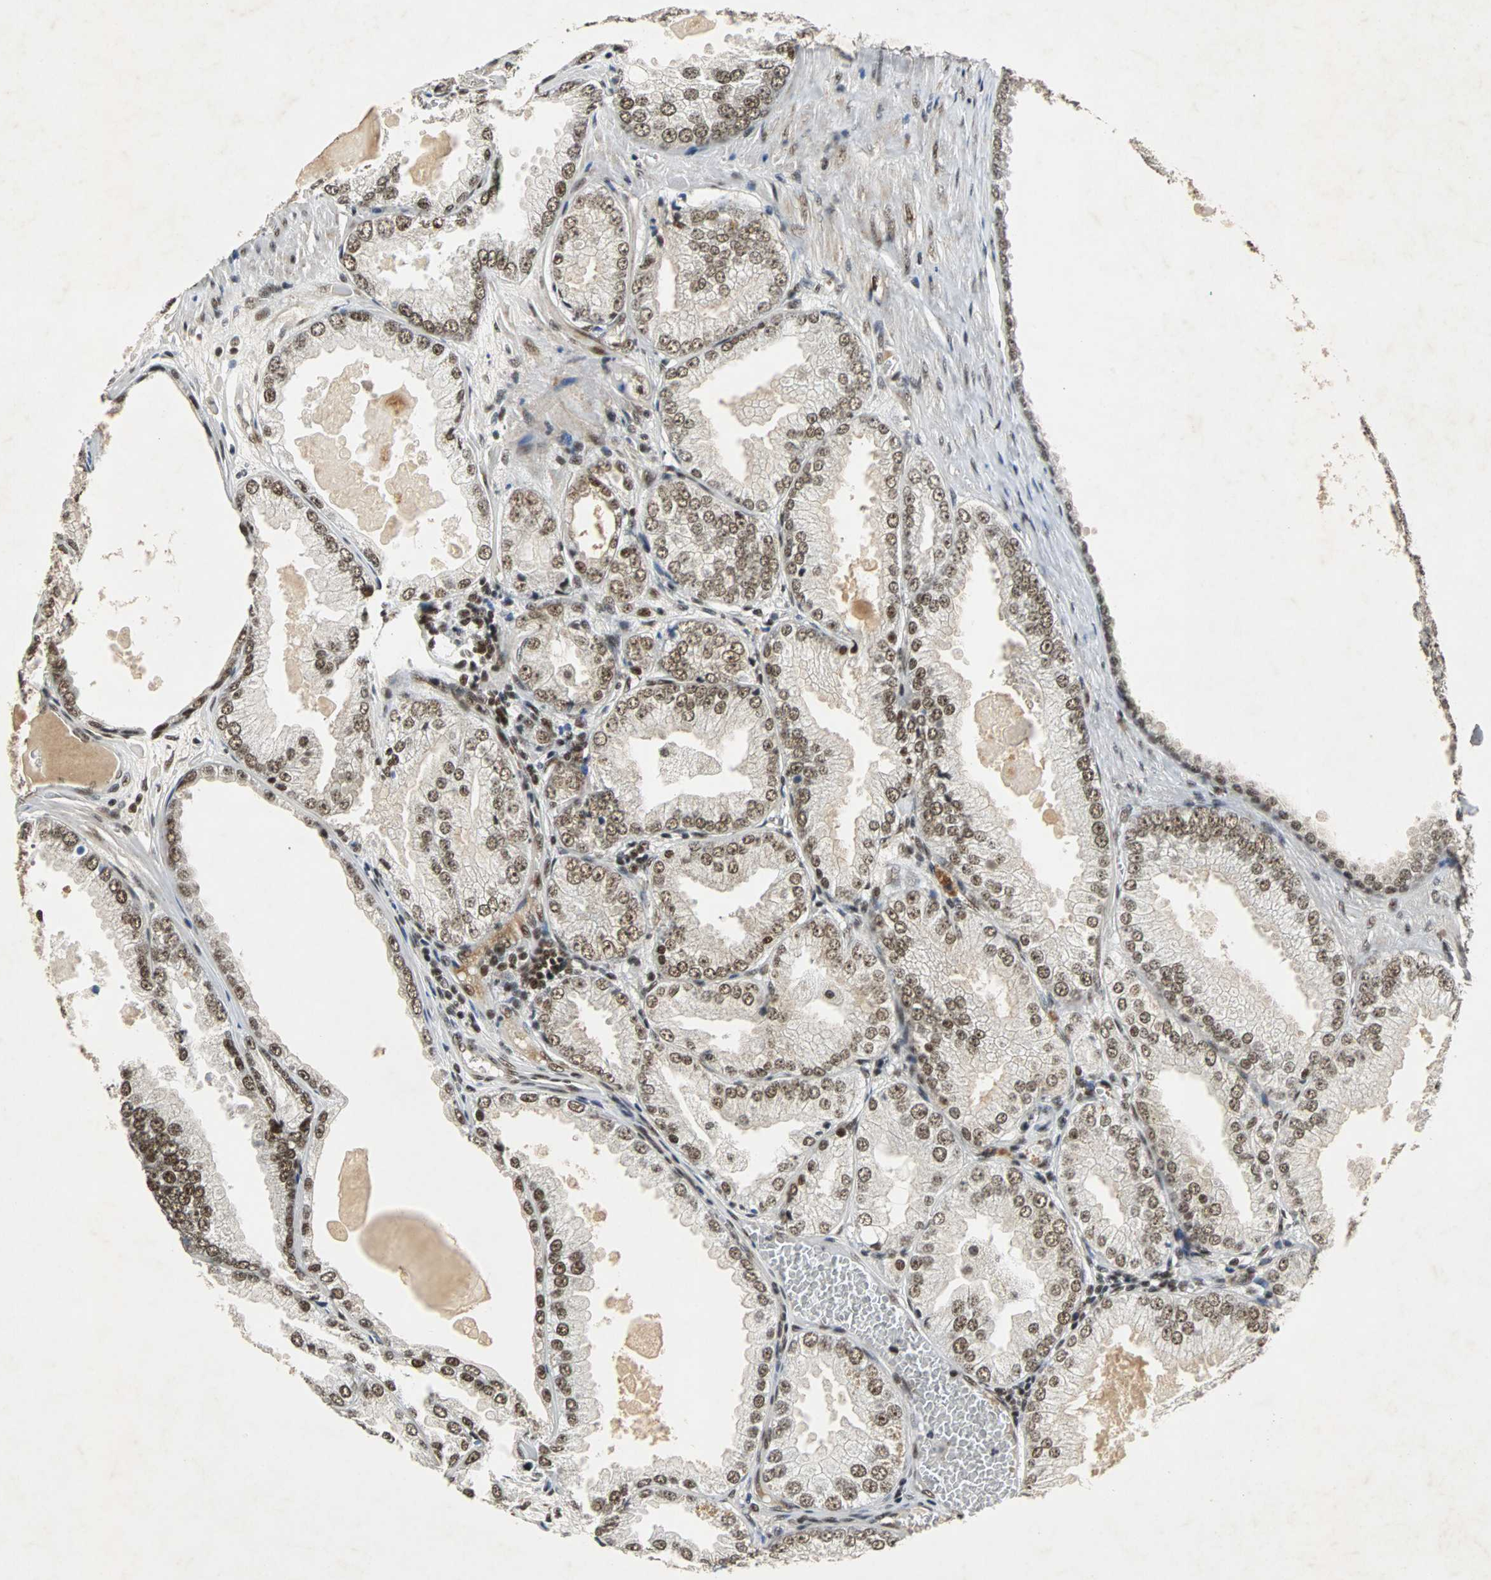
{"staining": {"intensity": "strong", "quantity": ">75%", "location": "nuclear"}, "tissue": "prostate cancer", "cell_type": "Tumor cells", "image_type": "cancer", "snomed": [{"axis": "morphology", "description": "Adenocarcinoma, High grade"}, {"axis": "topography", "description": "Prostate"}], "caption": "A high-resolution image shows IHC staining of prostate cancer (adenocarcinoma (high-grade)), which displays strong nuclear staining in approximately >75% of tumor cells.", "gene": "TAF5", "patient": {"sex": "male", "age": 61}}